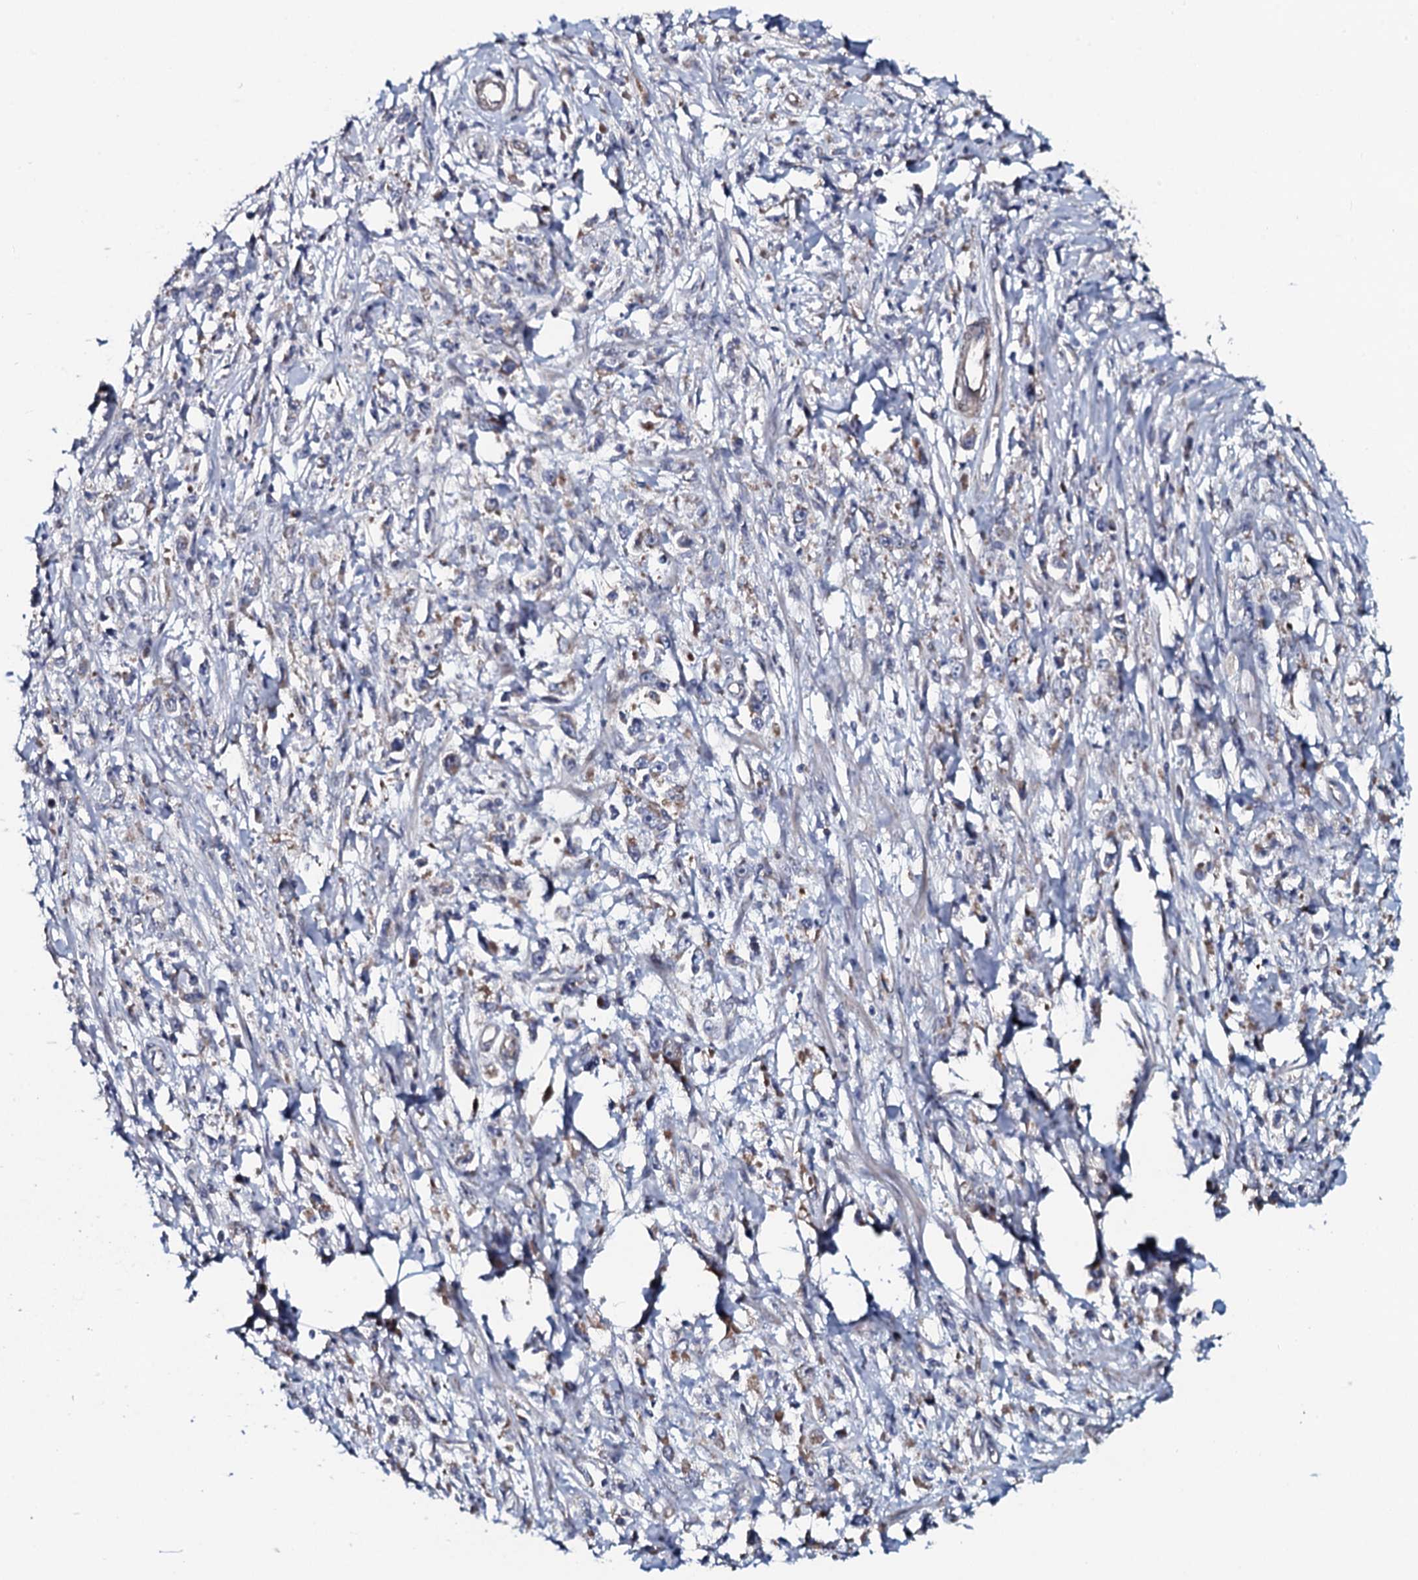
{"staining": {"intensity": "weak", "quantity": "25%-75%", "location": "cytoplasmic/membranous"}, "tissue": "stomach cancer", "cell_type": "Tumor cells", "image_type": "cancer", "snomed": [{"axis": "morphology", "description": "Adenocarcinoma, NOS"}, {"axis": "topography", "description": "Stomach"}], "caption": "A brown stain shows weak cytoplasmic/membranous staining of a protein in stomach cancer (adenocarcinoma) tumor cells.", "gene": "KCTD4", "patient": {"sex": "female", "age": 59}}